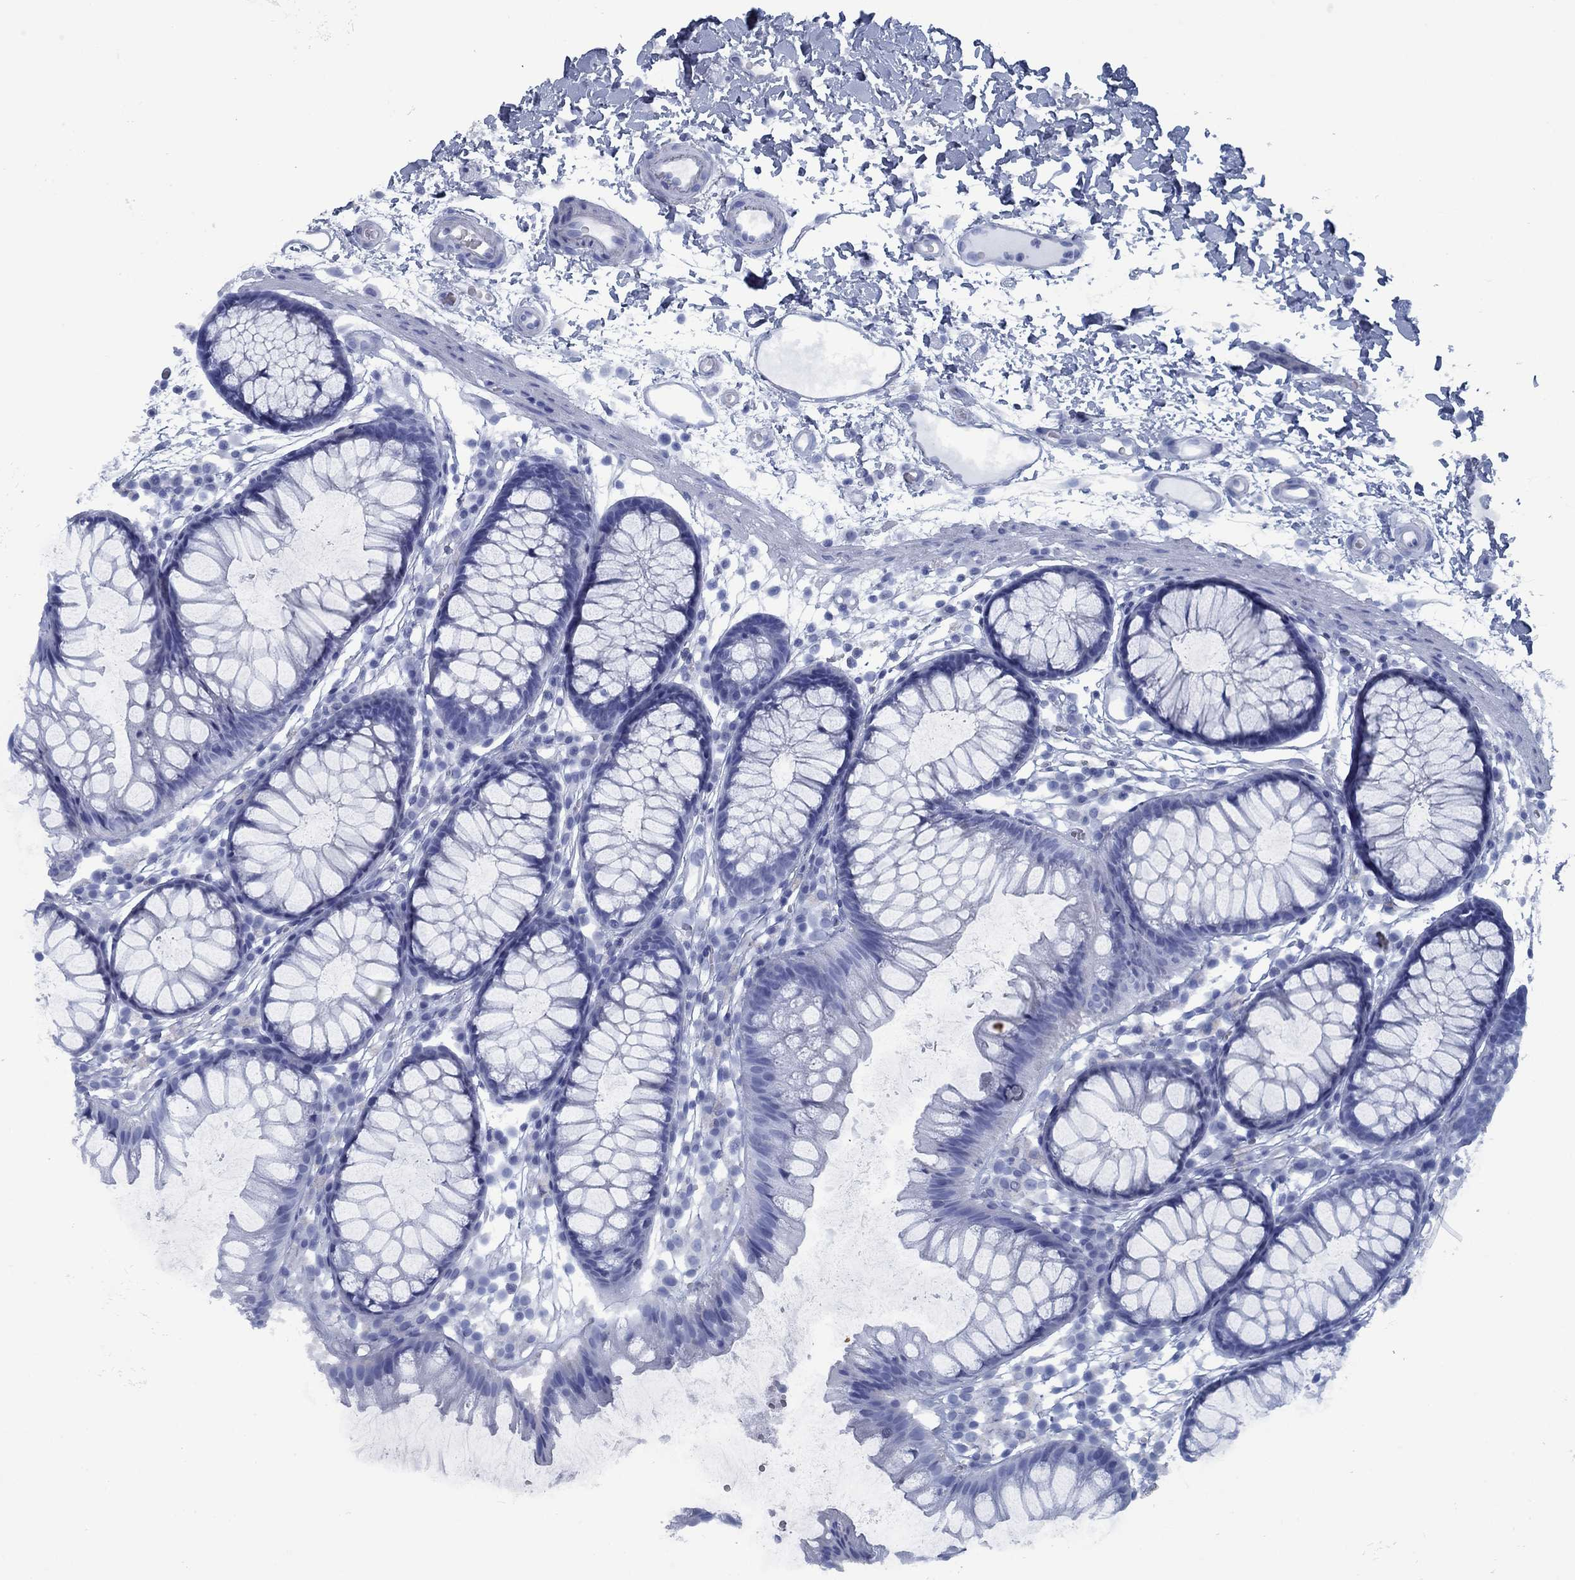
{"staining": {"intensity": "negative", "quantity": "none", "location": "none"}, "tissue": "colon", "cell_type": "Endothelial cells", "image_type": "normal", "snomed": [{"axis": "morphology", "description": "Normal tissue, NOS"}, {"axis": "morphology", "description": "Adenocarcinoma, NOS"}, {"axis": "topography", "description": "Colon"}], "caption": "DAB (3,3'-diaminobenzidine) immunohistochemical staining of unremarkable colon displays no significant positivity in endothelial cells.", "gene": "PNMA8A", "patient": {"sex": "male", "age": 65}}